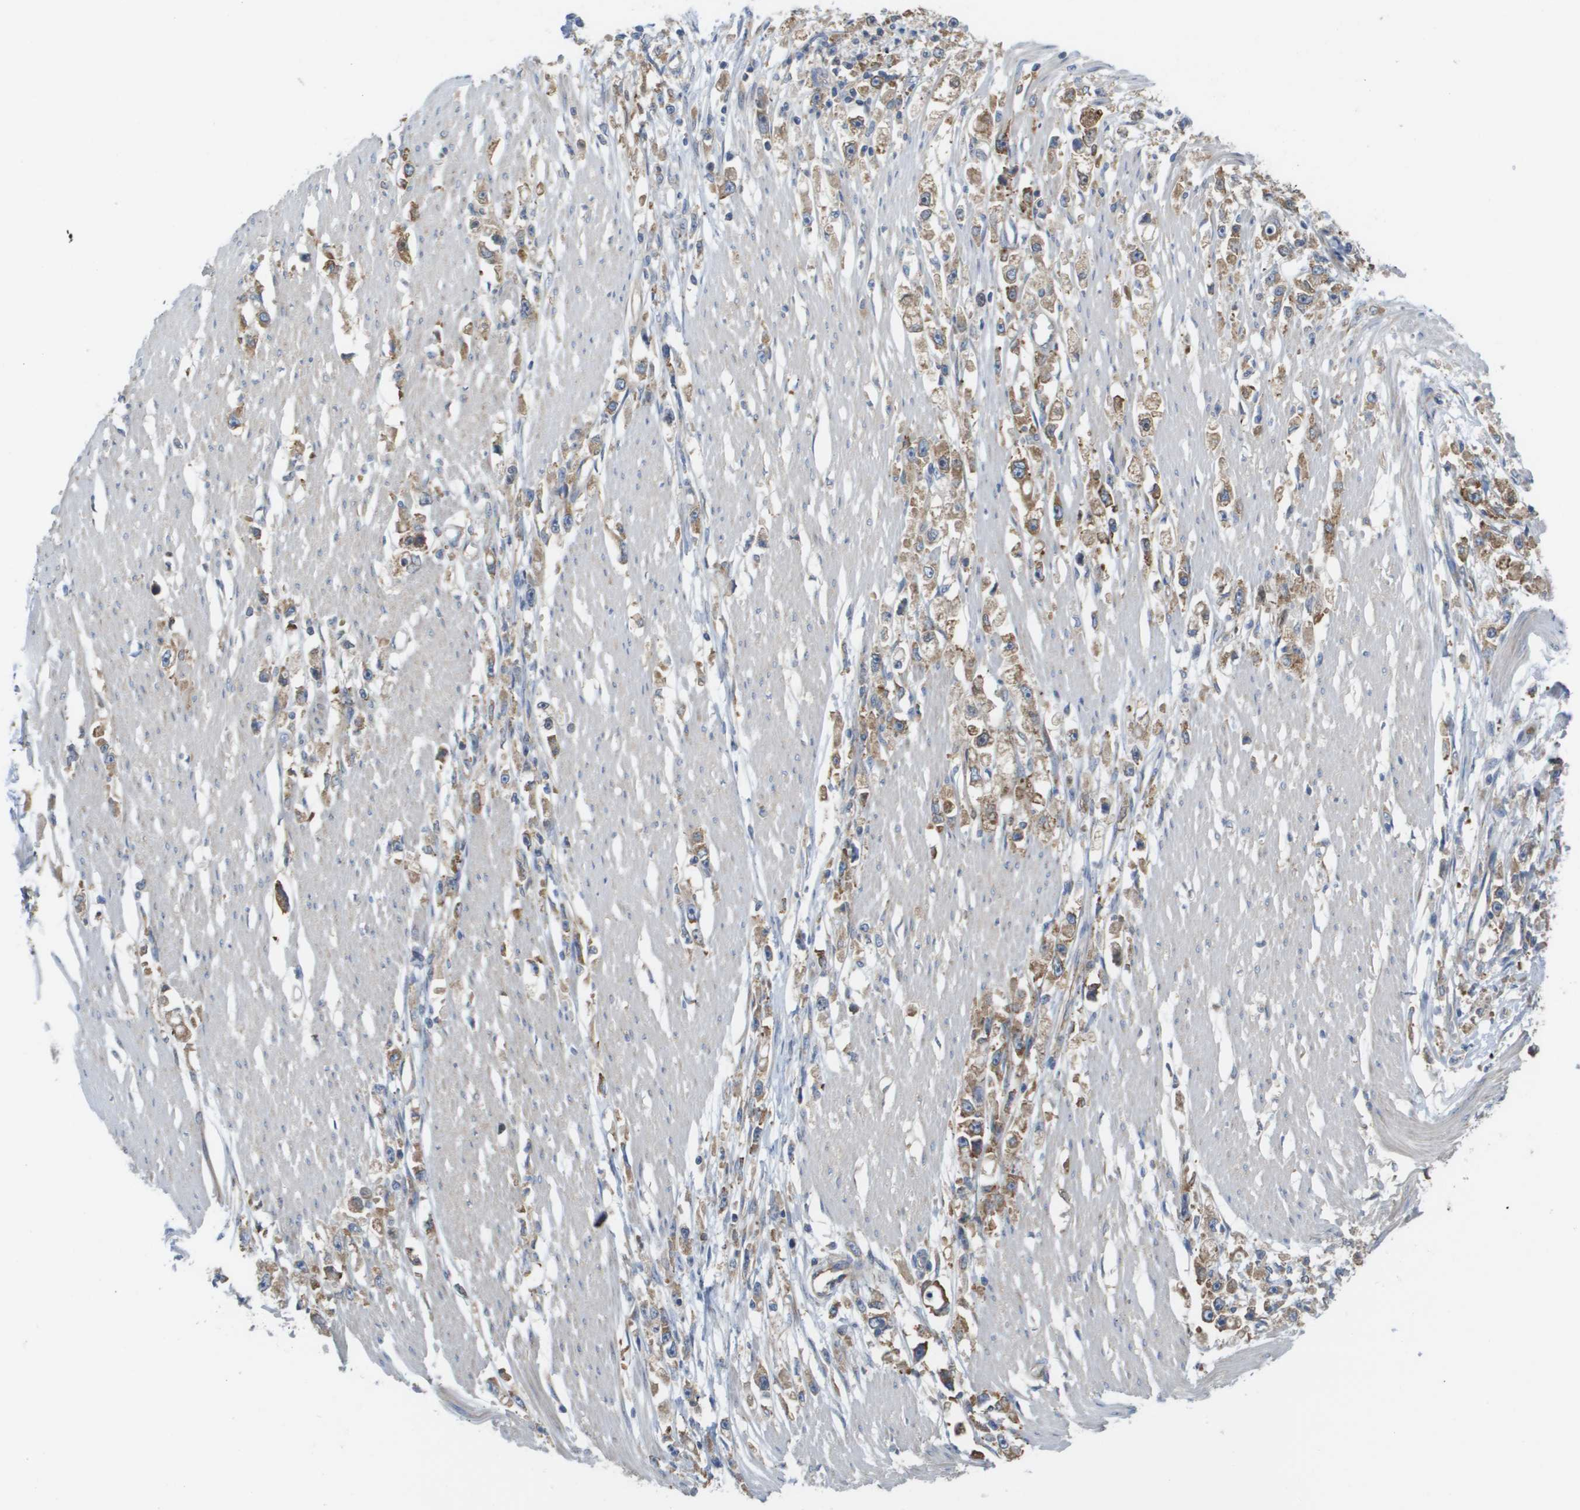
{"staining": {"intensity": "weak", "quantity": "25%-75%", "location": "cytoplasmic/membranous"}, "tissue": "stomach cancer", "cell_type": "Tumor cells", "image_type": "cancer", "snomed": [{"axis": "morphology", "description": "Adenocarcinoma, NOS"}, {"axis": "topography", "description": "Stomach"}], "caption": "A high-resolution histopathology image shows IHC staining of stomach adenocarcinoma, which exhibits weak cytoplasmic/membranous staining in about 25%-75% of tumor cells.", "gene": "EIF4G2", "patient": {"sex": "female", "age": 59}}